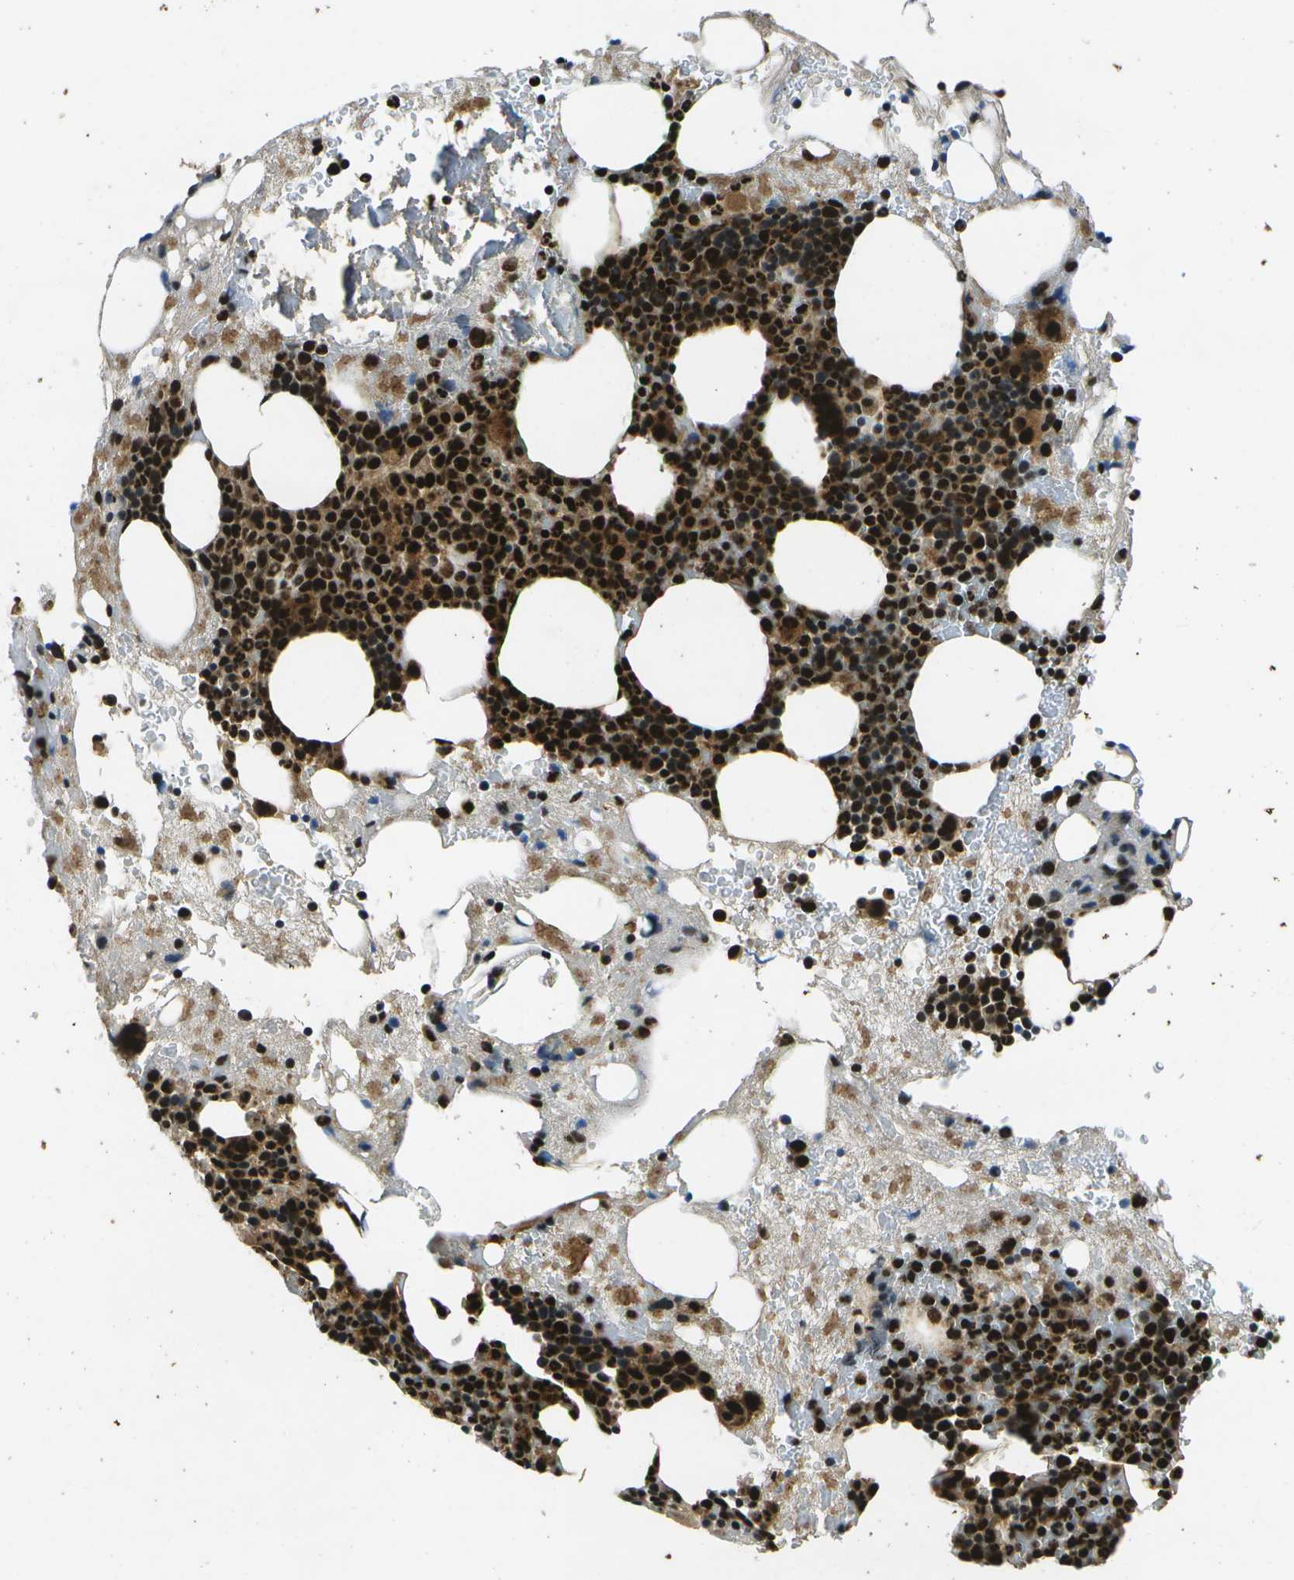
{"staining": {"intensity": "strong", "quantity": ">75%", "location": "nuclear"}, "tissue": "bone marrow", "cell_type": "Hematopoietic cells", "image_type": "normal", "snomed": [{"axis": "morphology", "description": "Normal tissue, NOS"}, {"axis": "morphology", "description": "Inflammation, NOS"}, {"axis": "topography", "description": "Bone marrow"}], "caption": "Hematopoietic cells exhibit high levels of strong nuclear staining in approximately >75% of cells in unremarkable human bone marrow. Using DAB (3,3'-diaminobenzidine) (brown) and hematoxylin (blue) stains, captured at high magnification using brightfield microscopy.", "gene": "GANC", "patient": {"sex": "female", "age": 78}}